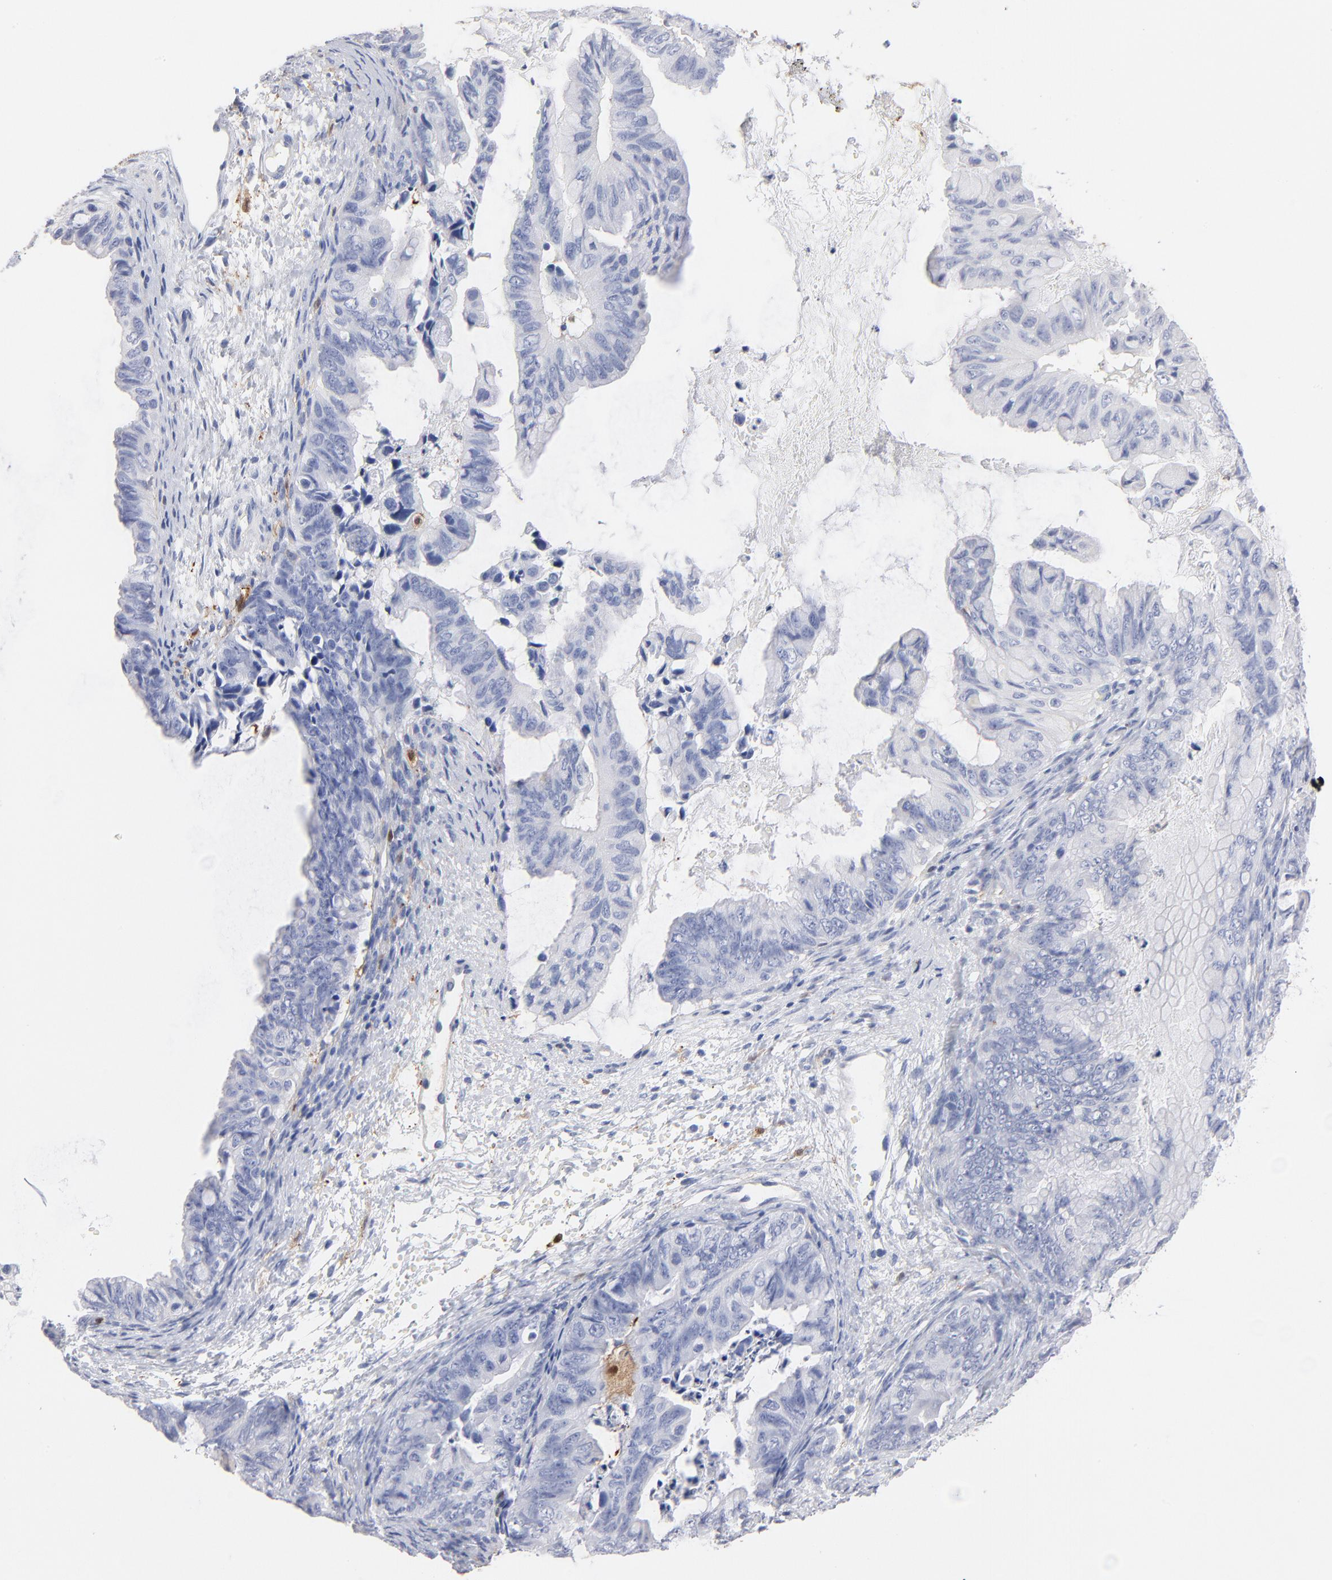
{"staining": {"intensity": "negative", "quantity": "none", "location": "none"}, "tissue": "ovarian cancer", "cell_type": "Tumor cells", "image_type": "cancer", "snomed": [{"axis": "morphology", "description": "Cystadenocarcinoma, mucinous, NOS"}, {"axis": "topography", "description": "Ovary"}], "caption": "IHC of ovarian mucinous cystadenocarcinoma exhibits no staining in tumor cells.", "gene": "IFIT2", "patient": {"sex": "female", "age": 36}}